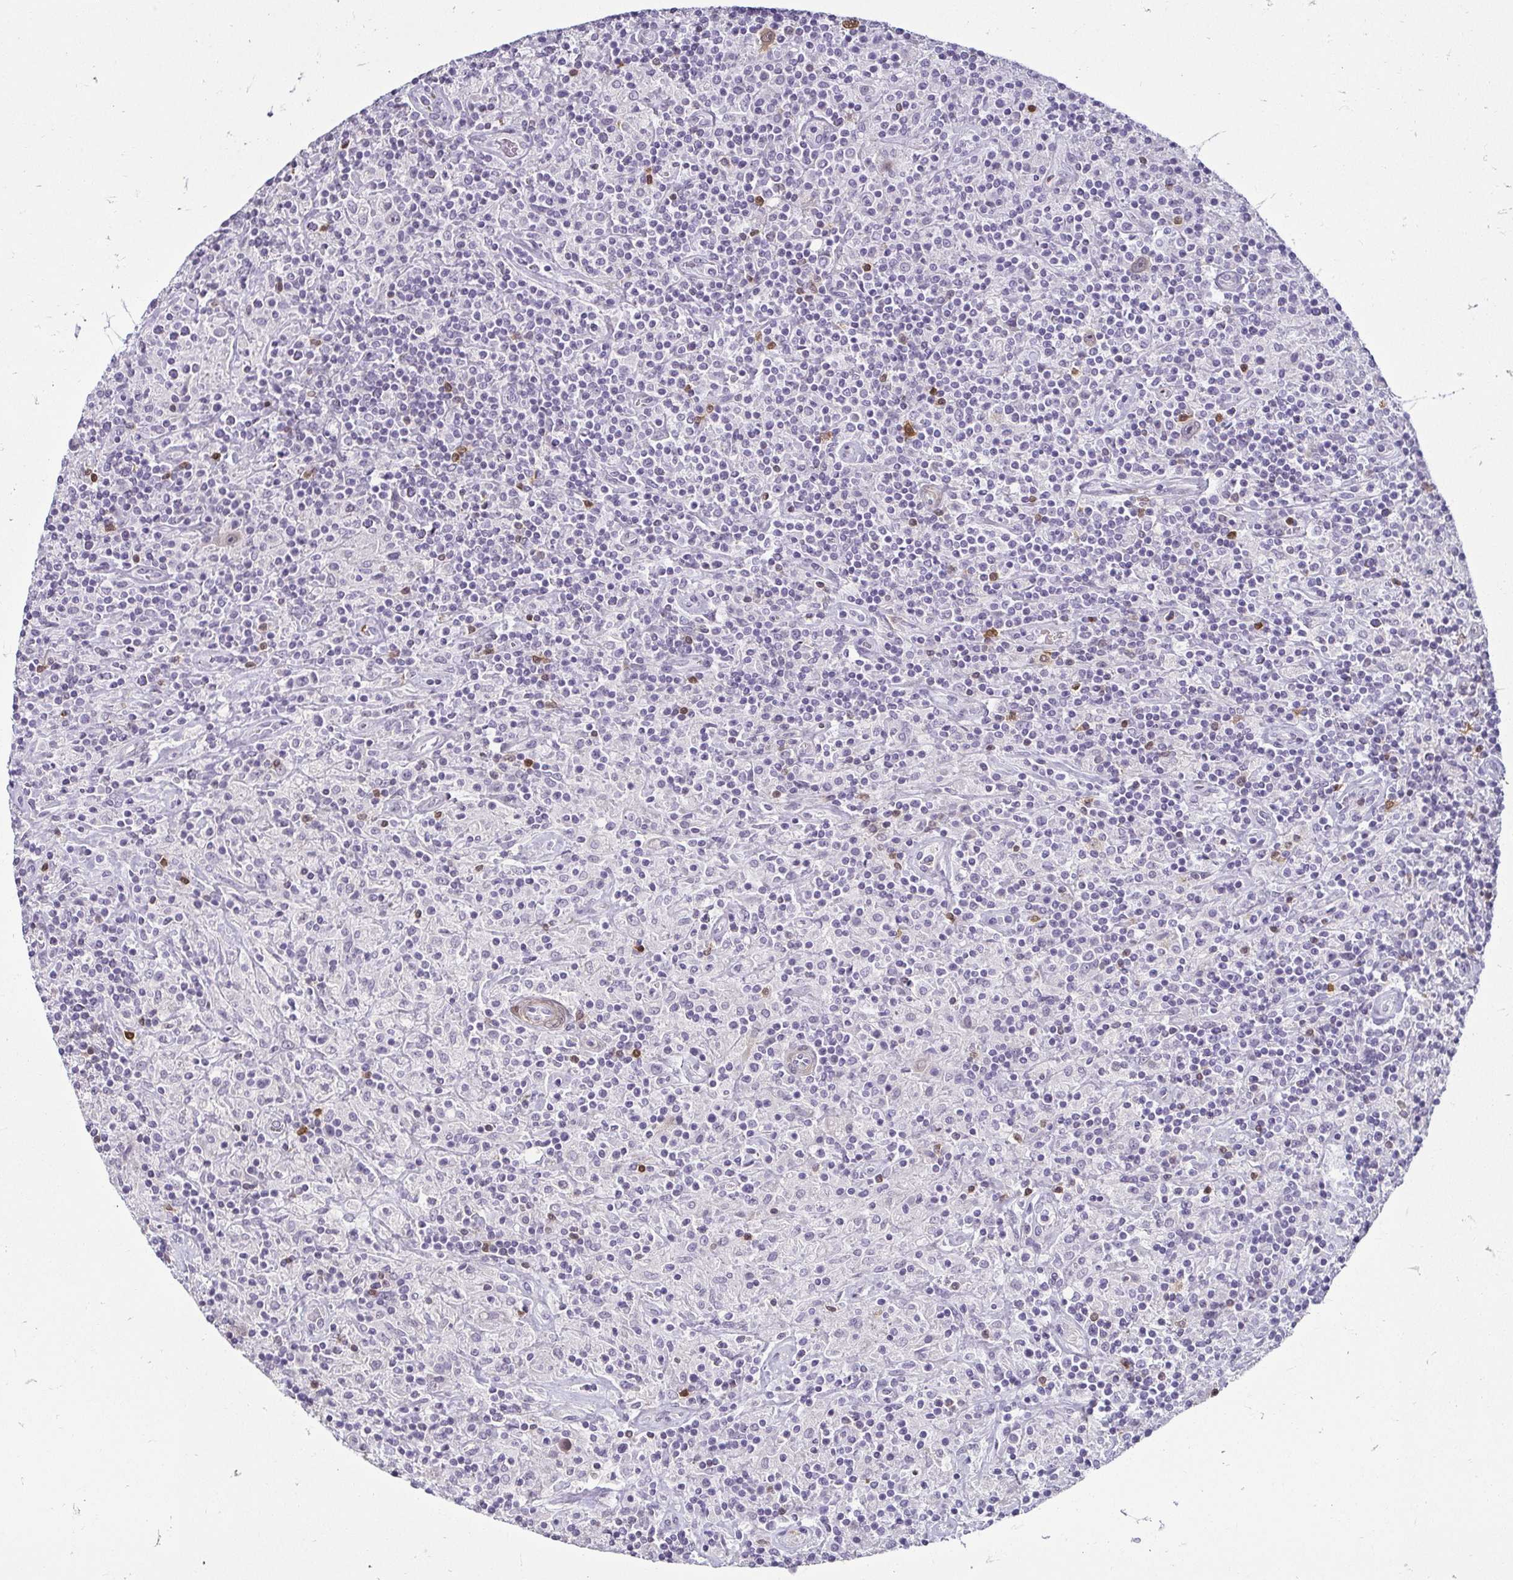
{"staining": {"intensity": "moderate", "quantity": "25%-75%", "location": "cytoplasmic/membranous,nuclear"}, "tissue": "lymphoma", "cell_type": "Tumor cells", "image_type": "cancer", "snomed": [{"axis": "morphology", "description": "Hodgkin's disease, NOS"}, {"axis": "topography", "description": "Lymph node"}], "caption": "DAB (3,3'-diaminobenzidine) immunohistochemical staining of human lymphoma reveals moderate cytoplasmic/membranous and nuclear protein positivity in approximately 25%-75% of tumor cells. (DAB (3,3'-diaminobenzidine) IHC with brightfield microscopy, high magnification).", "gene": "HOPX", "patient": {"sex": "male", "age": 70}}